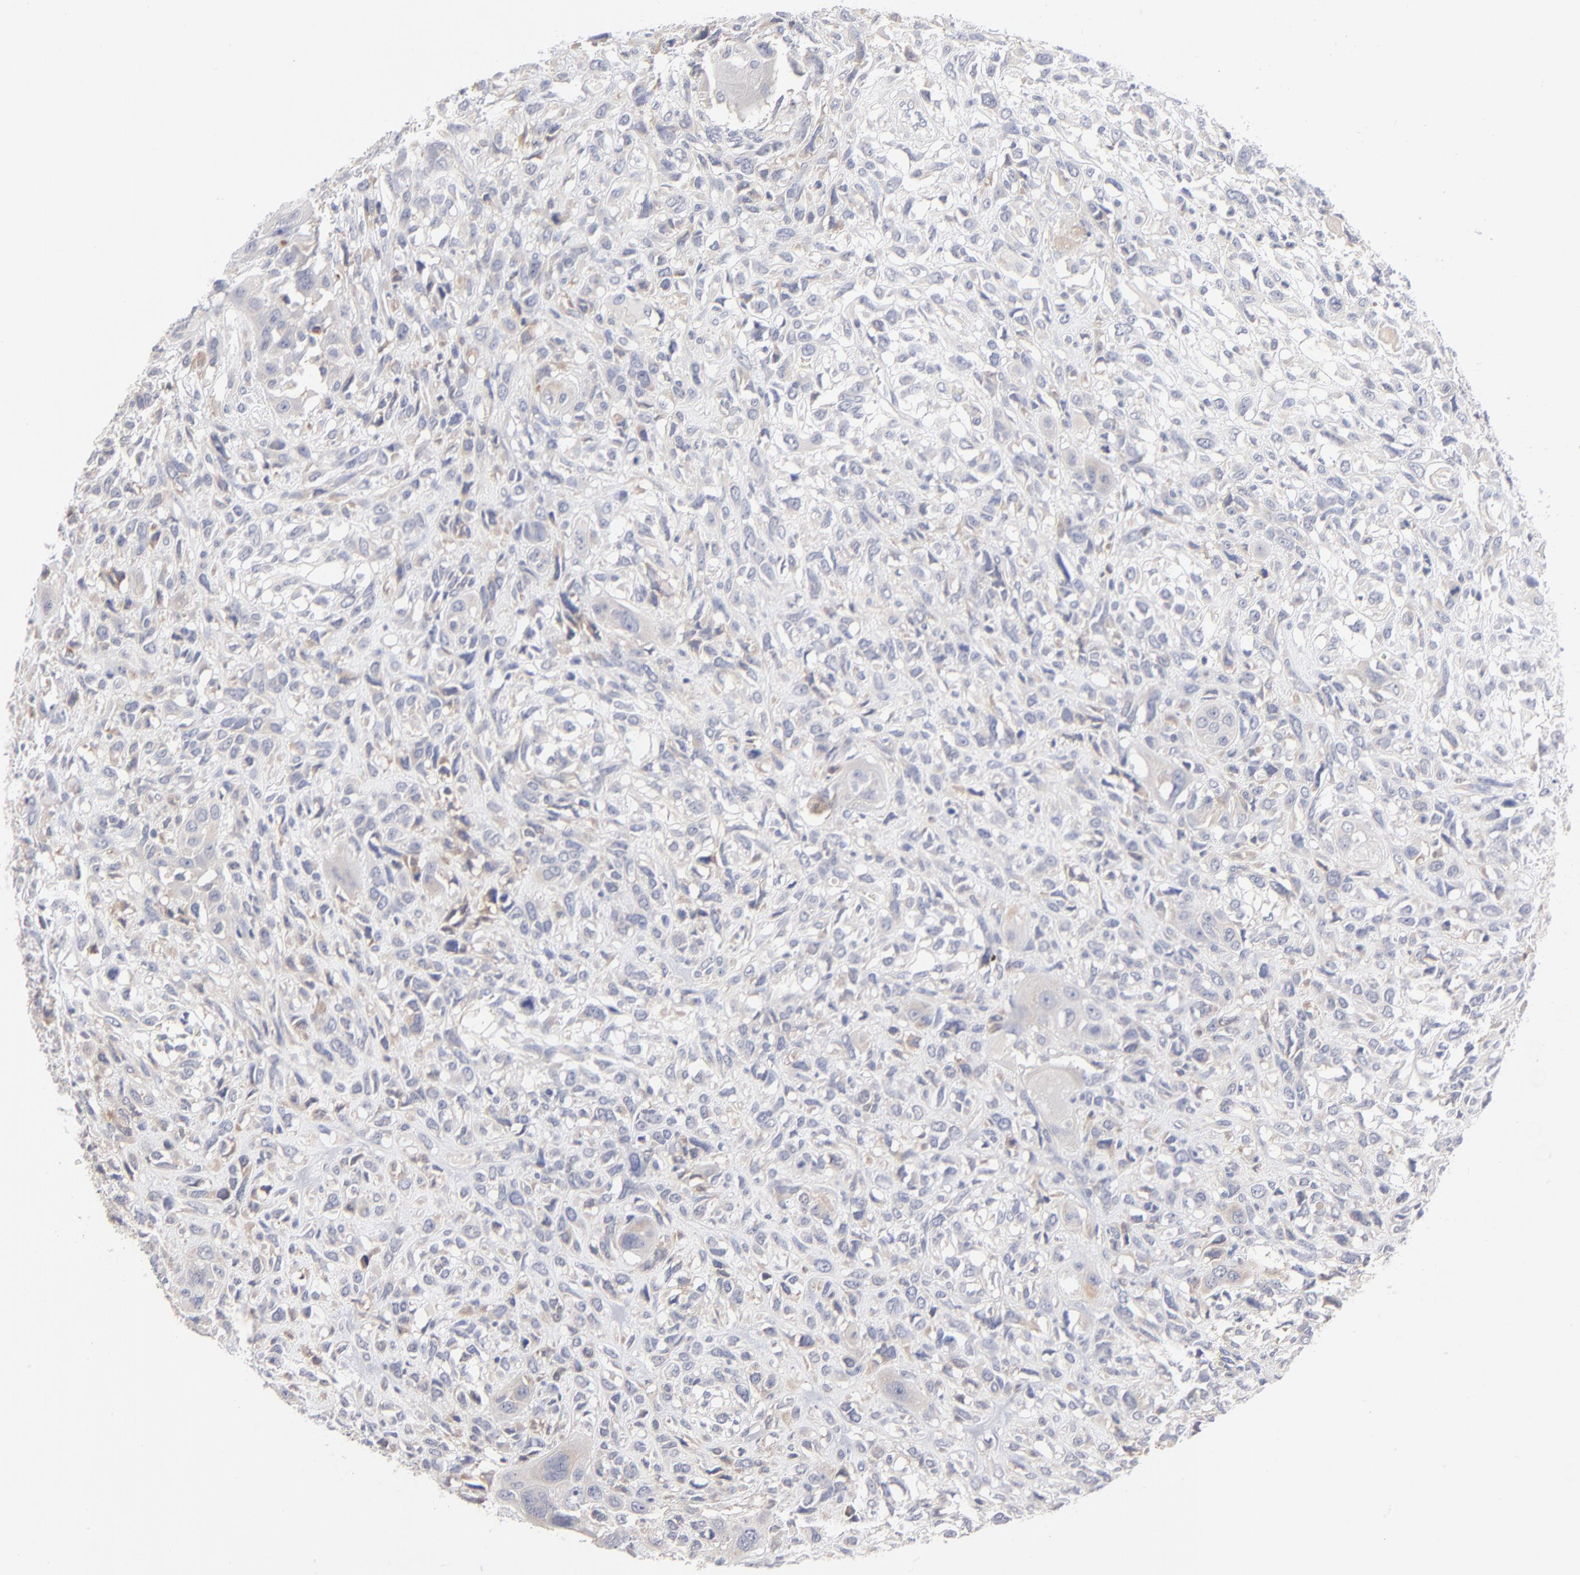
{"staining": {"intensity": "weak", "quantity": "25%-75%", "location": "cytoplasmic/membranous"}, "tissue": "head and neck cancer", "cell_type": "Tumor cells", "image_type": "cancer", "snomed": [{"axis": "morphology", "description": "Neoplasm, malignant, NOS"}, {"axis": "topography", "description": "Salivary gland"}, {"axis": "topography", "description": "Head-Neck"}], "caption": "Weak cytoplasmic/membranous protein staining is seen in approximately 25%-75% of tumor cells in neoplasm (malignant) (head and neck). The protein of interest is stained brown, and the nuclei are stained in blue (DAB IHC with brightfield microscopy, high magnification).", "gene": "F12", "patient": {"sex": "male", "age": 43}}